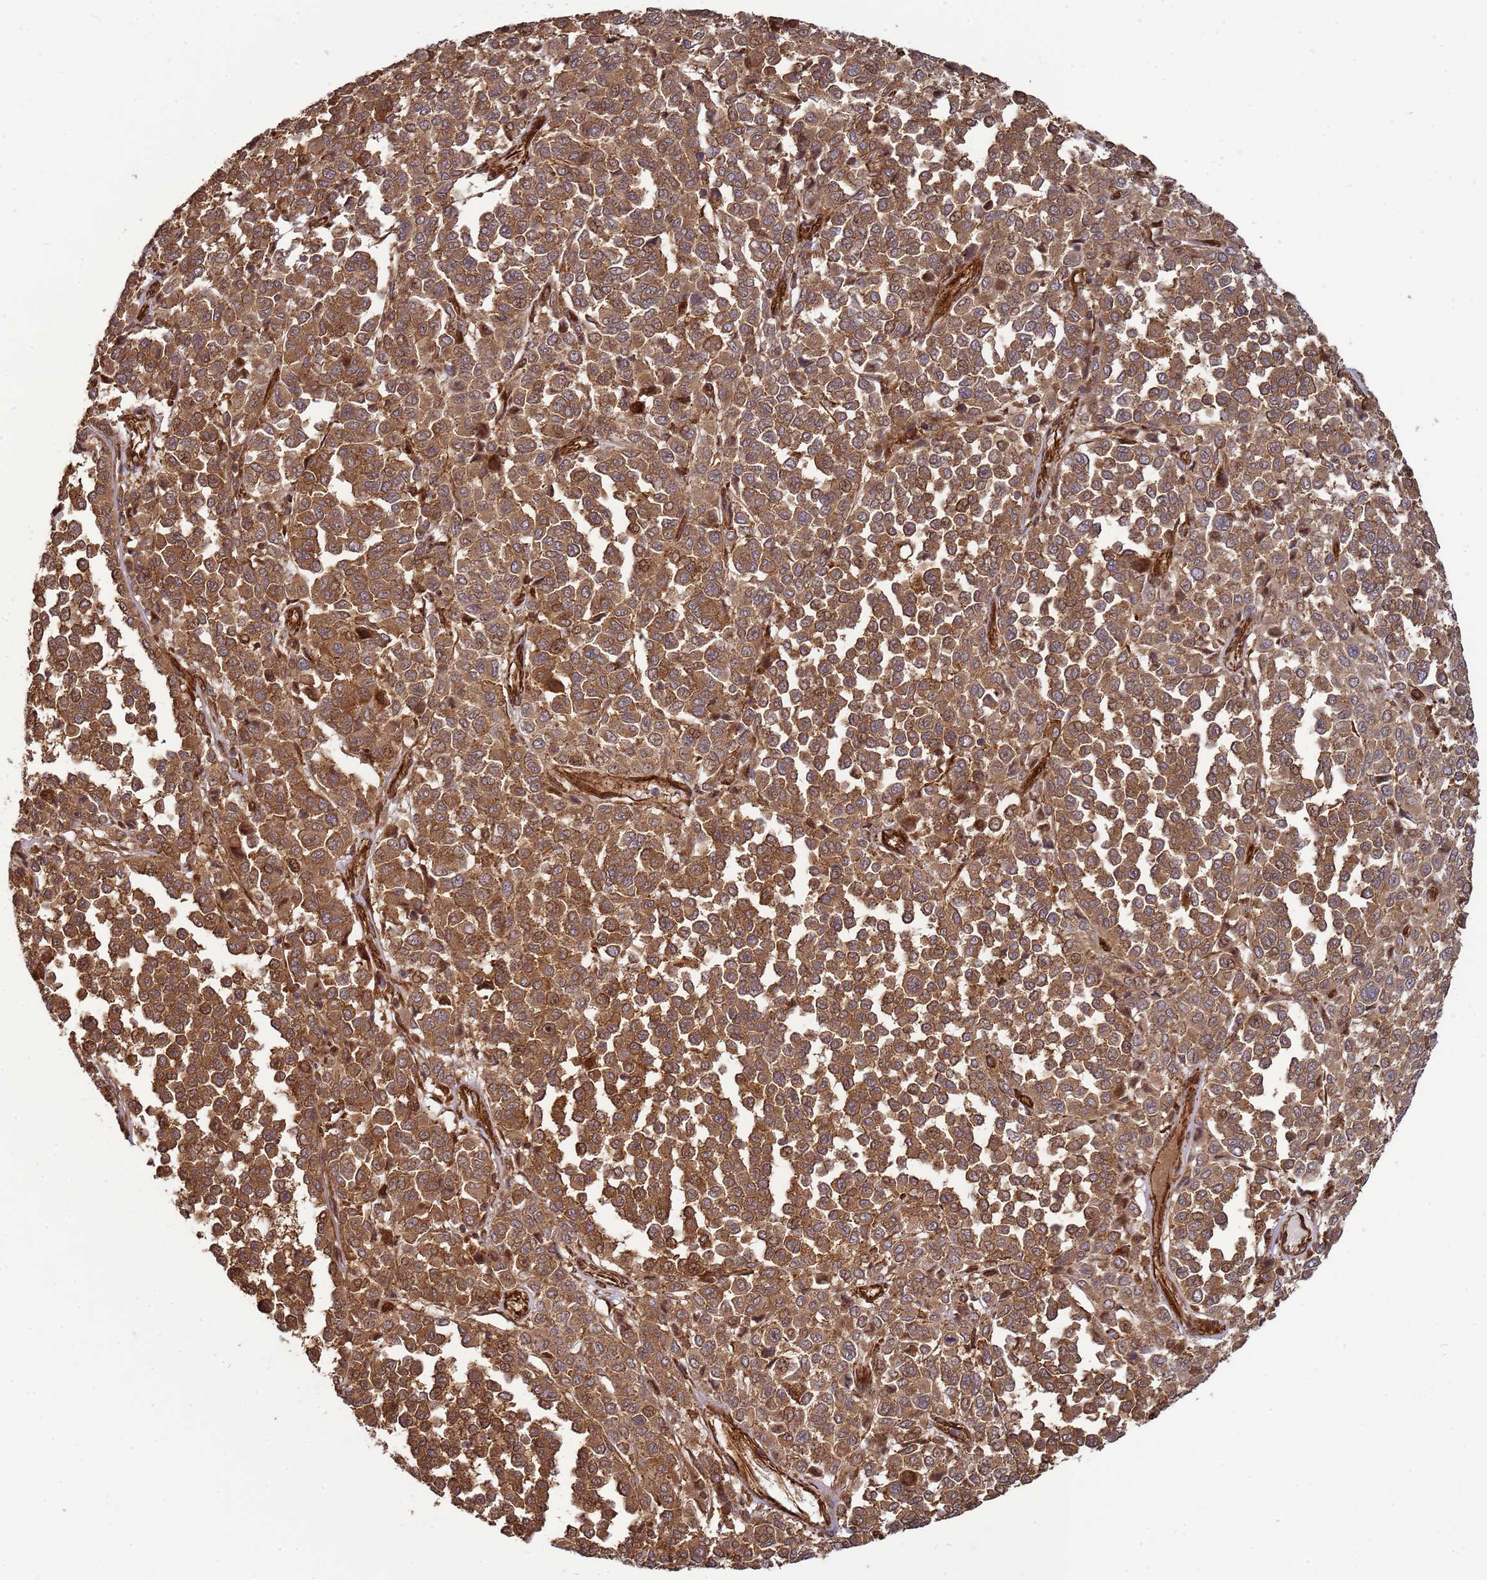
{"staining": {"intensity": "strong", "quantity": ">75%", "location": "cytoplasmic/membranous"}, "tissue": "melanoma", "cell_type": "Tumor cells", "image_type": "cancer", "snomed": [{"axis": "morphology", "description": "Malignant melanoma, Metastatic site"}, {"axis": "topography", "description": "Pancreas"}], "caption": "Melanoma stained for a protein reveals strong cytoplasmic/membranous positivity in tumor cells.", "gene": "CNOT1", "patient": {"sex": "female", "age": 30}}